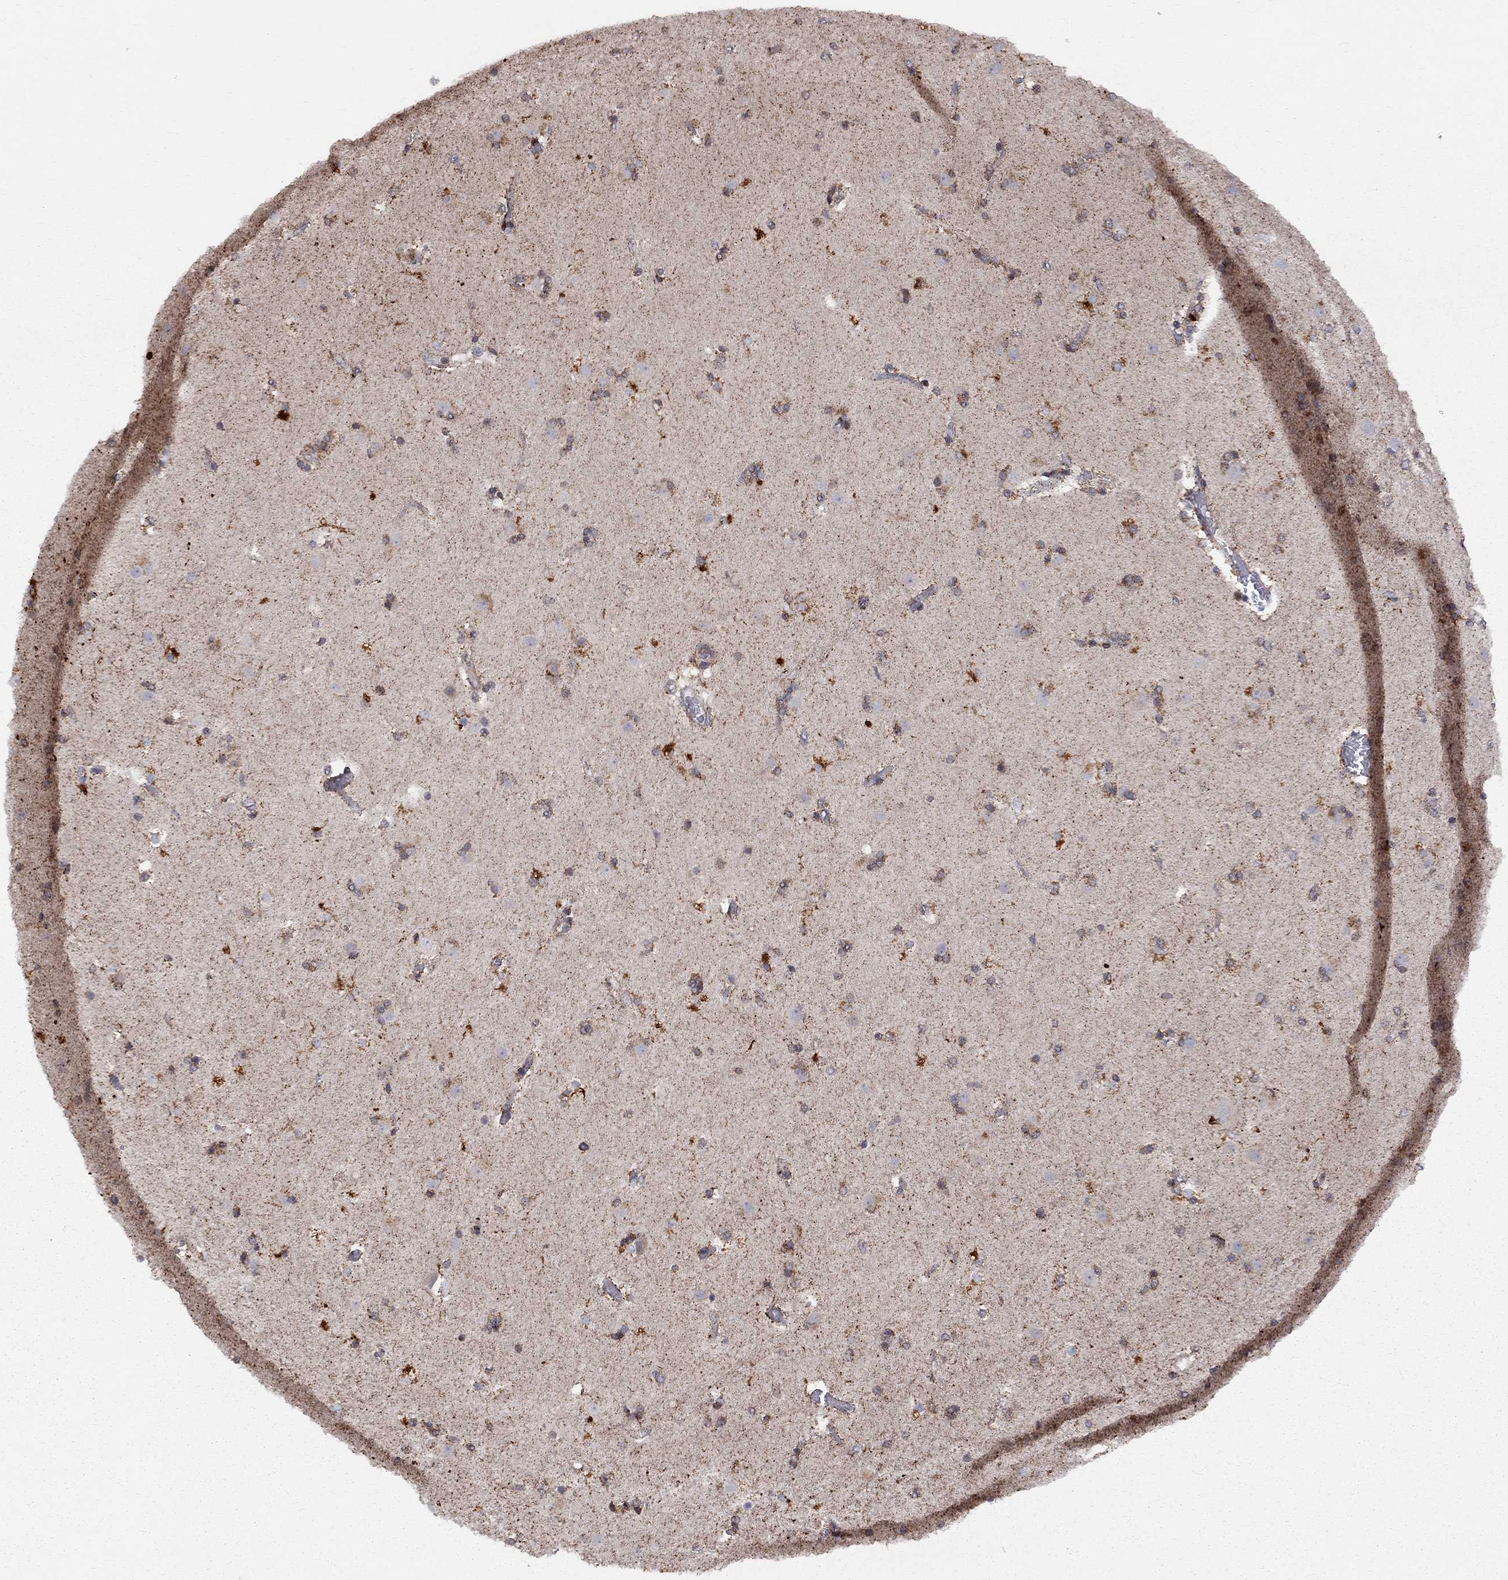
{"staining": {"intensity": "moderate", "quantity": ">75%", "location": "cytoplasmic/membranous"}, "tissue": "caudate", "cell_type": "Glial cells", "image_type": "normal", "snomed": [{"axis": "morphology", "description": "Normal tissue, NOS"}, {"axis": "topography", "description": "Lateral ventricle wall"}], "caption": "Human caudate stained for a protein (brown) demonstrates moderate cytoplasmic/membranous positive positivity in approximately >75% of glial cells.", "gene": "ELOB", "patient": {"sex": "female", "age": 71}}